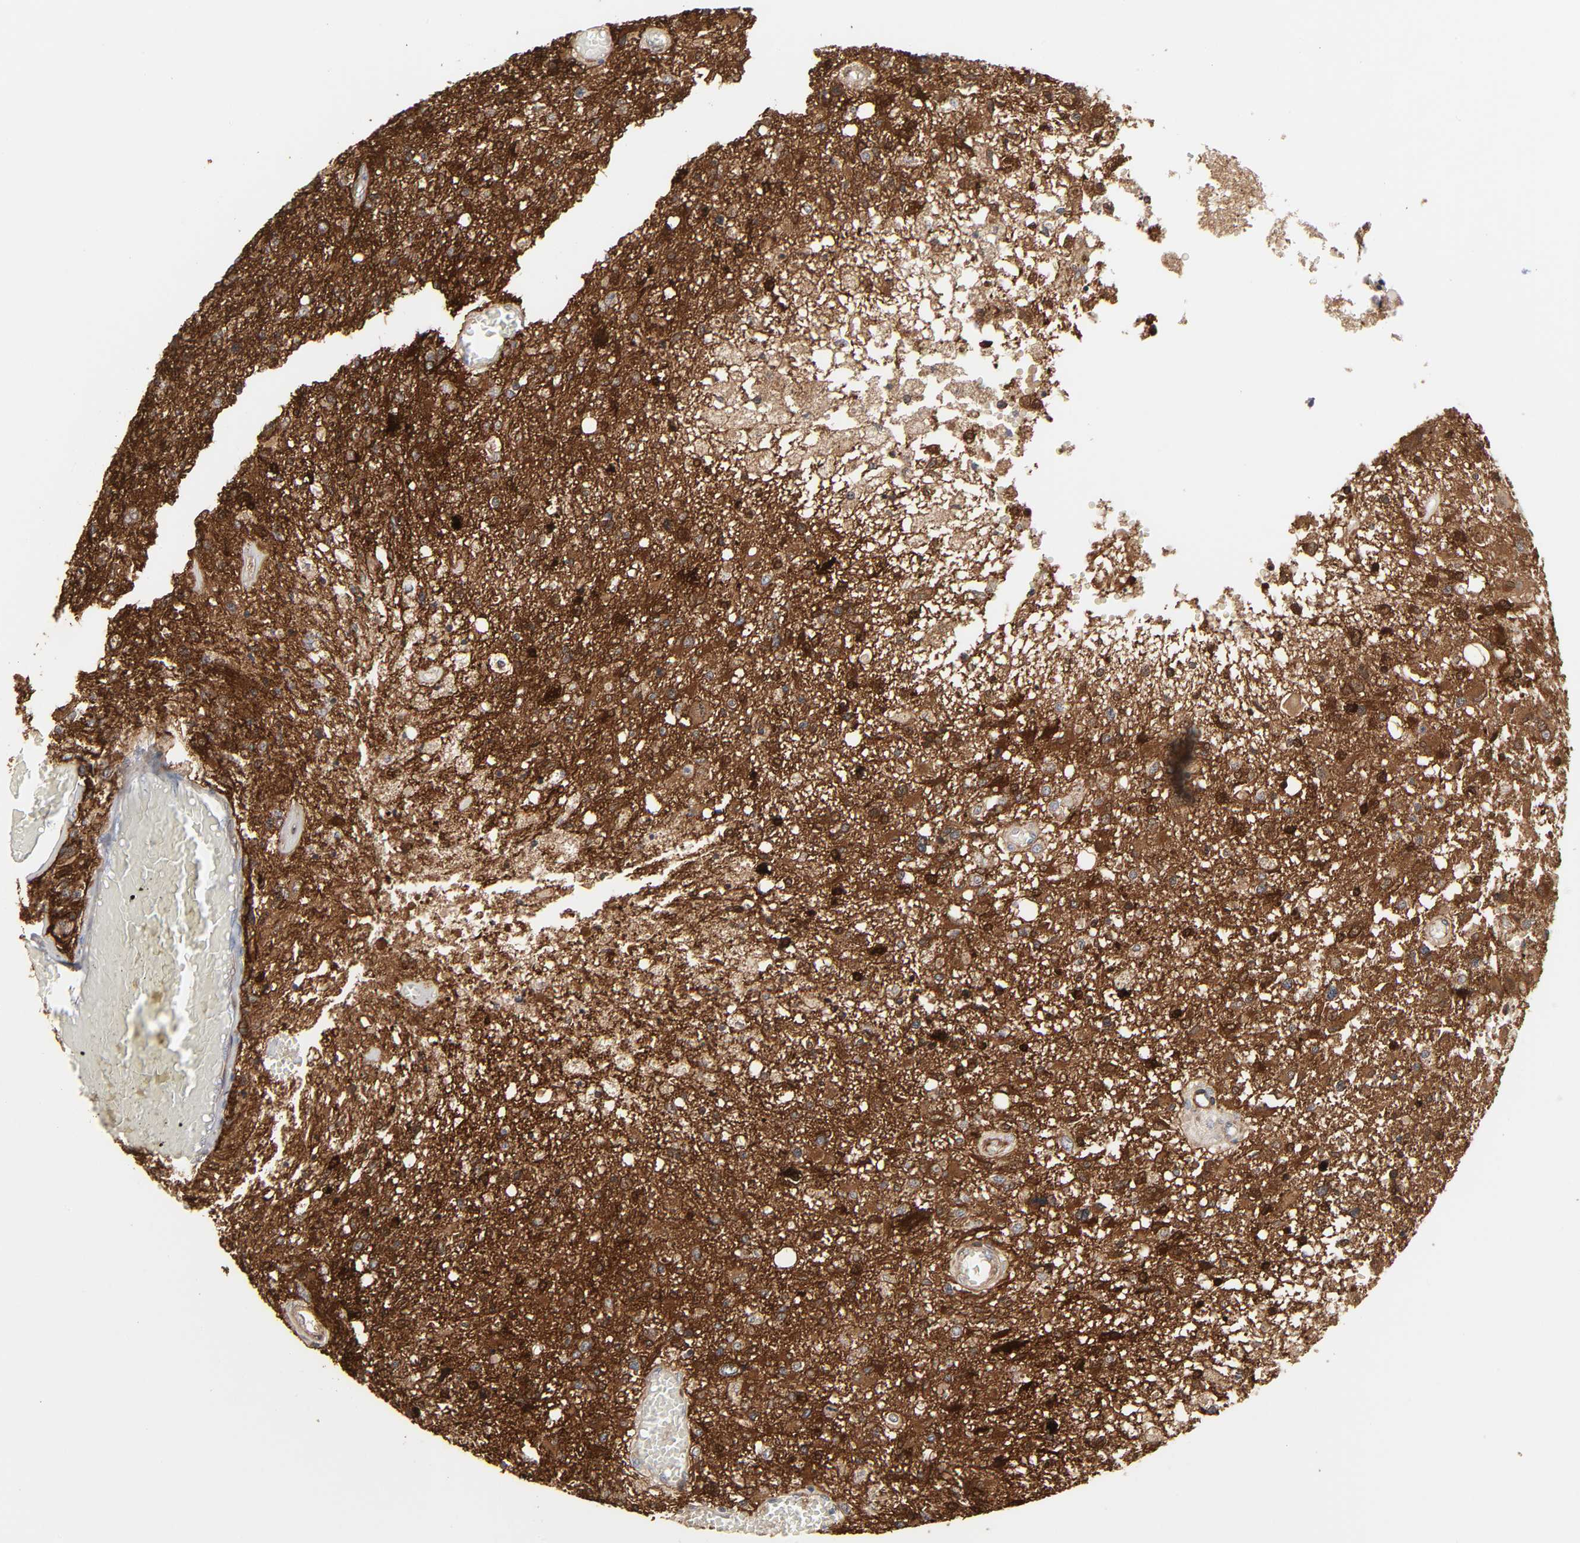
{"staining": {"intensity": "strong", "quantity": "25%-75%", "location": "cytoplasmic/membranous,nuclear"}, "tissue": "glioma", "cell_type": "Tumor cells", "image_type": "cancer", "snomed": [{"axis": "morphology", "description": "Glioma, malignant, High grade"}, {"axis": "topography", "description": "Cerebral cortex"}], "caption": "Glioma stained with a brown dye displays strong cytoplasmic/membranous and nuclear positive positivity in about 25%-75% of tumor cells.", "gene": "NDRG2", "patient": {"sex": "male", "age": 76}}